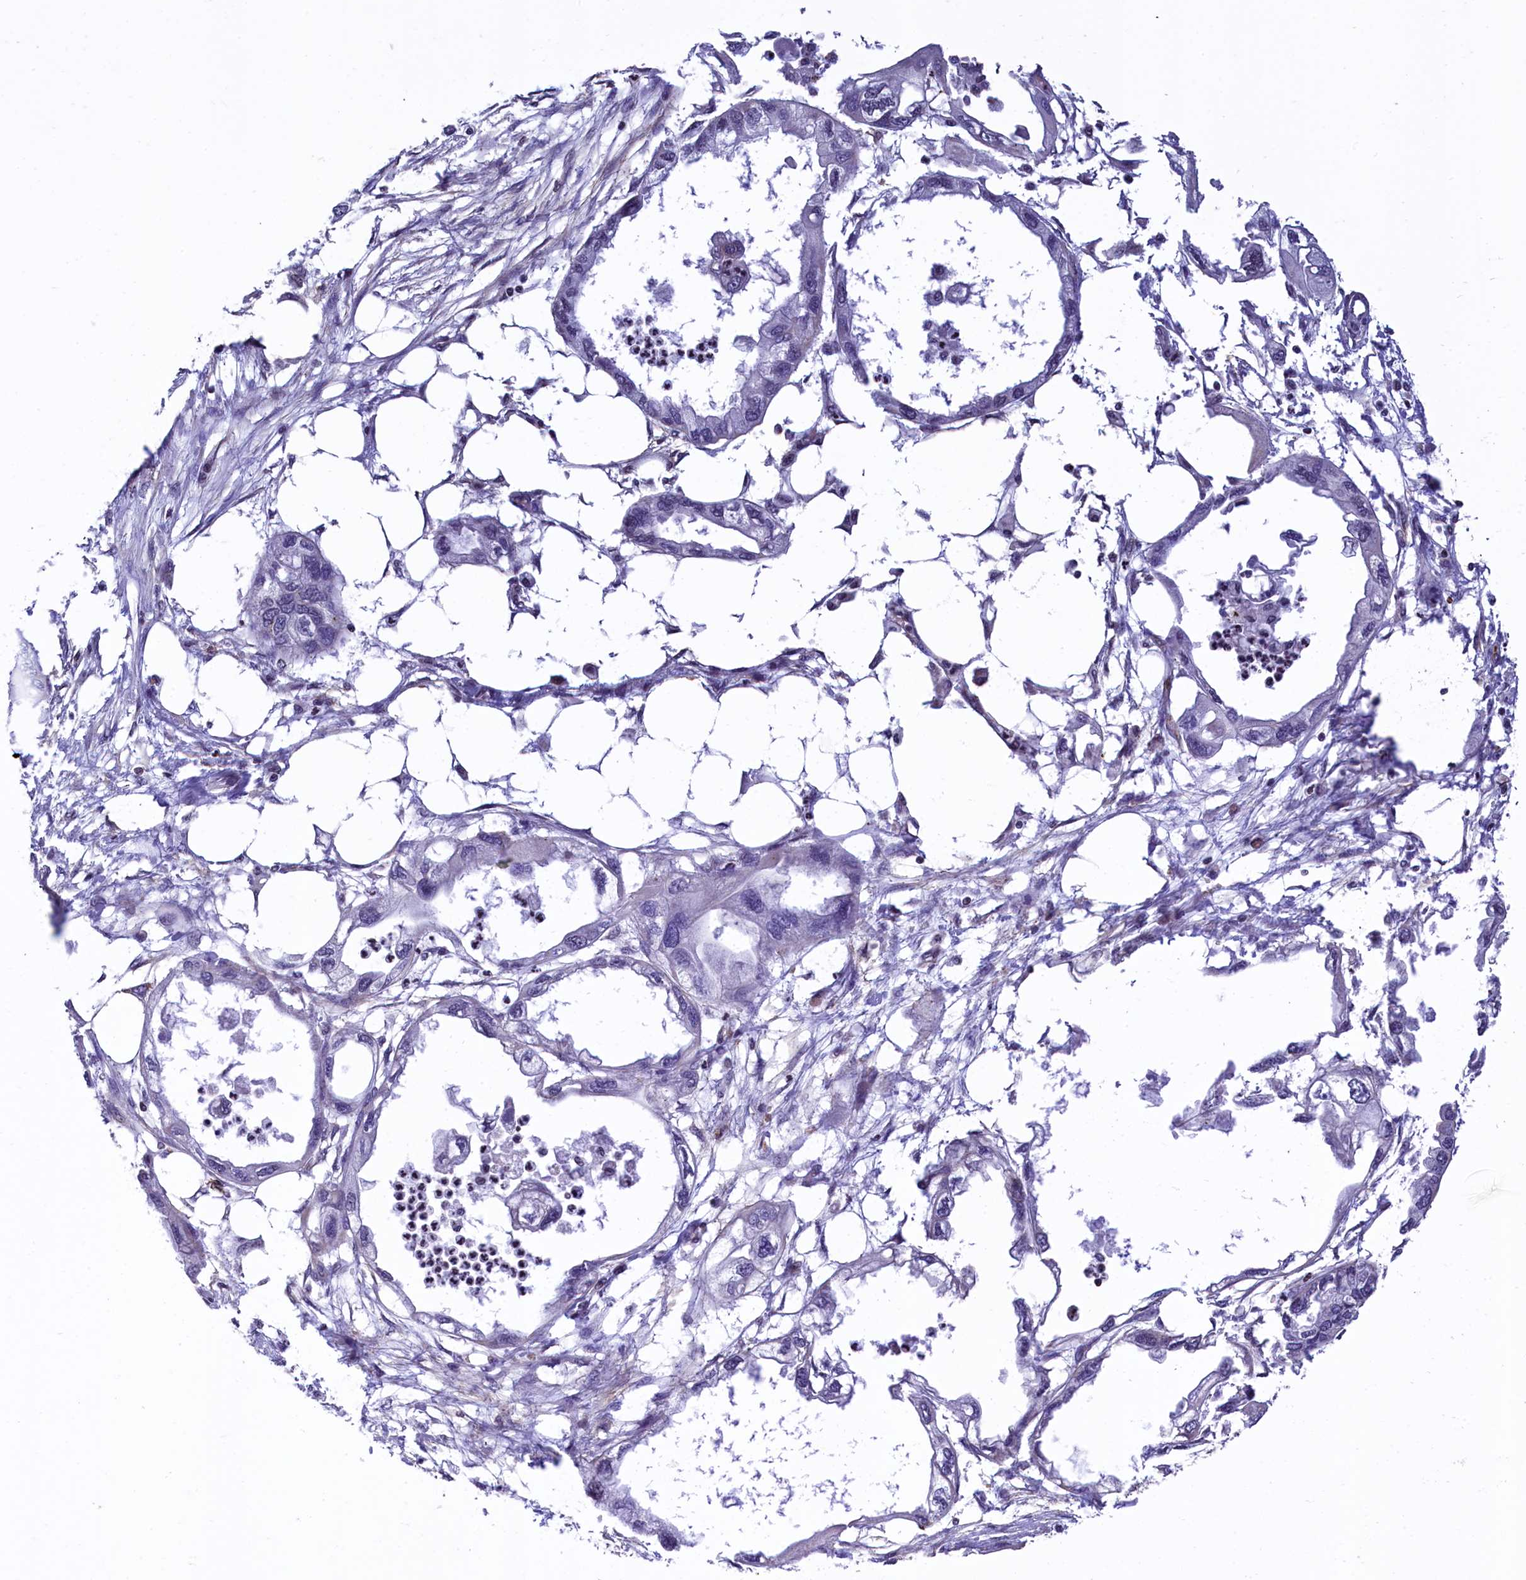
{"staining": {"intensity": "negative", "quantity": "none", "location": "none"}, "tissue": "endometrial cancer", "cell_type": "Tumor cells", "image_type": "cancer", "snomed": [{"axis": "morphology", "description": "Adenocarcinoma, NOS"}, {"axis": "morphology", "description": "Adenocarcinoma, metastatic, NOS"}, {"axis": "topography", "description": "Adipose tissue"}, {"axis": "topography", "description": "Endometrium"}], "caption": "Tumor cells are negative for brown protein staining in endometrial adenocarcinoma.", "gene": "ZNF2", "patient": {"sex": "female", "age": 67}}